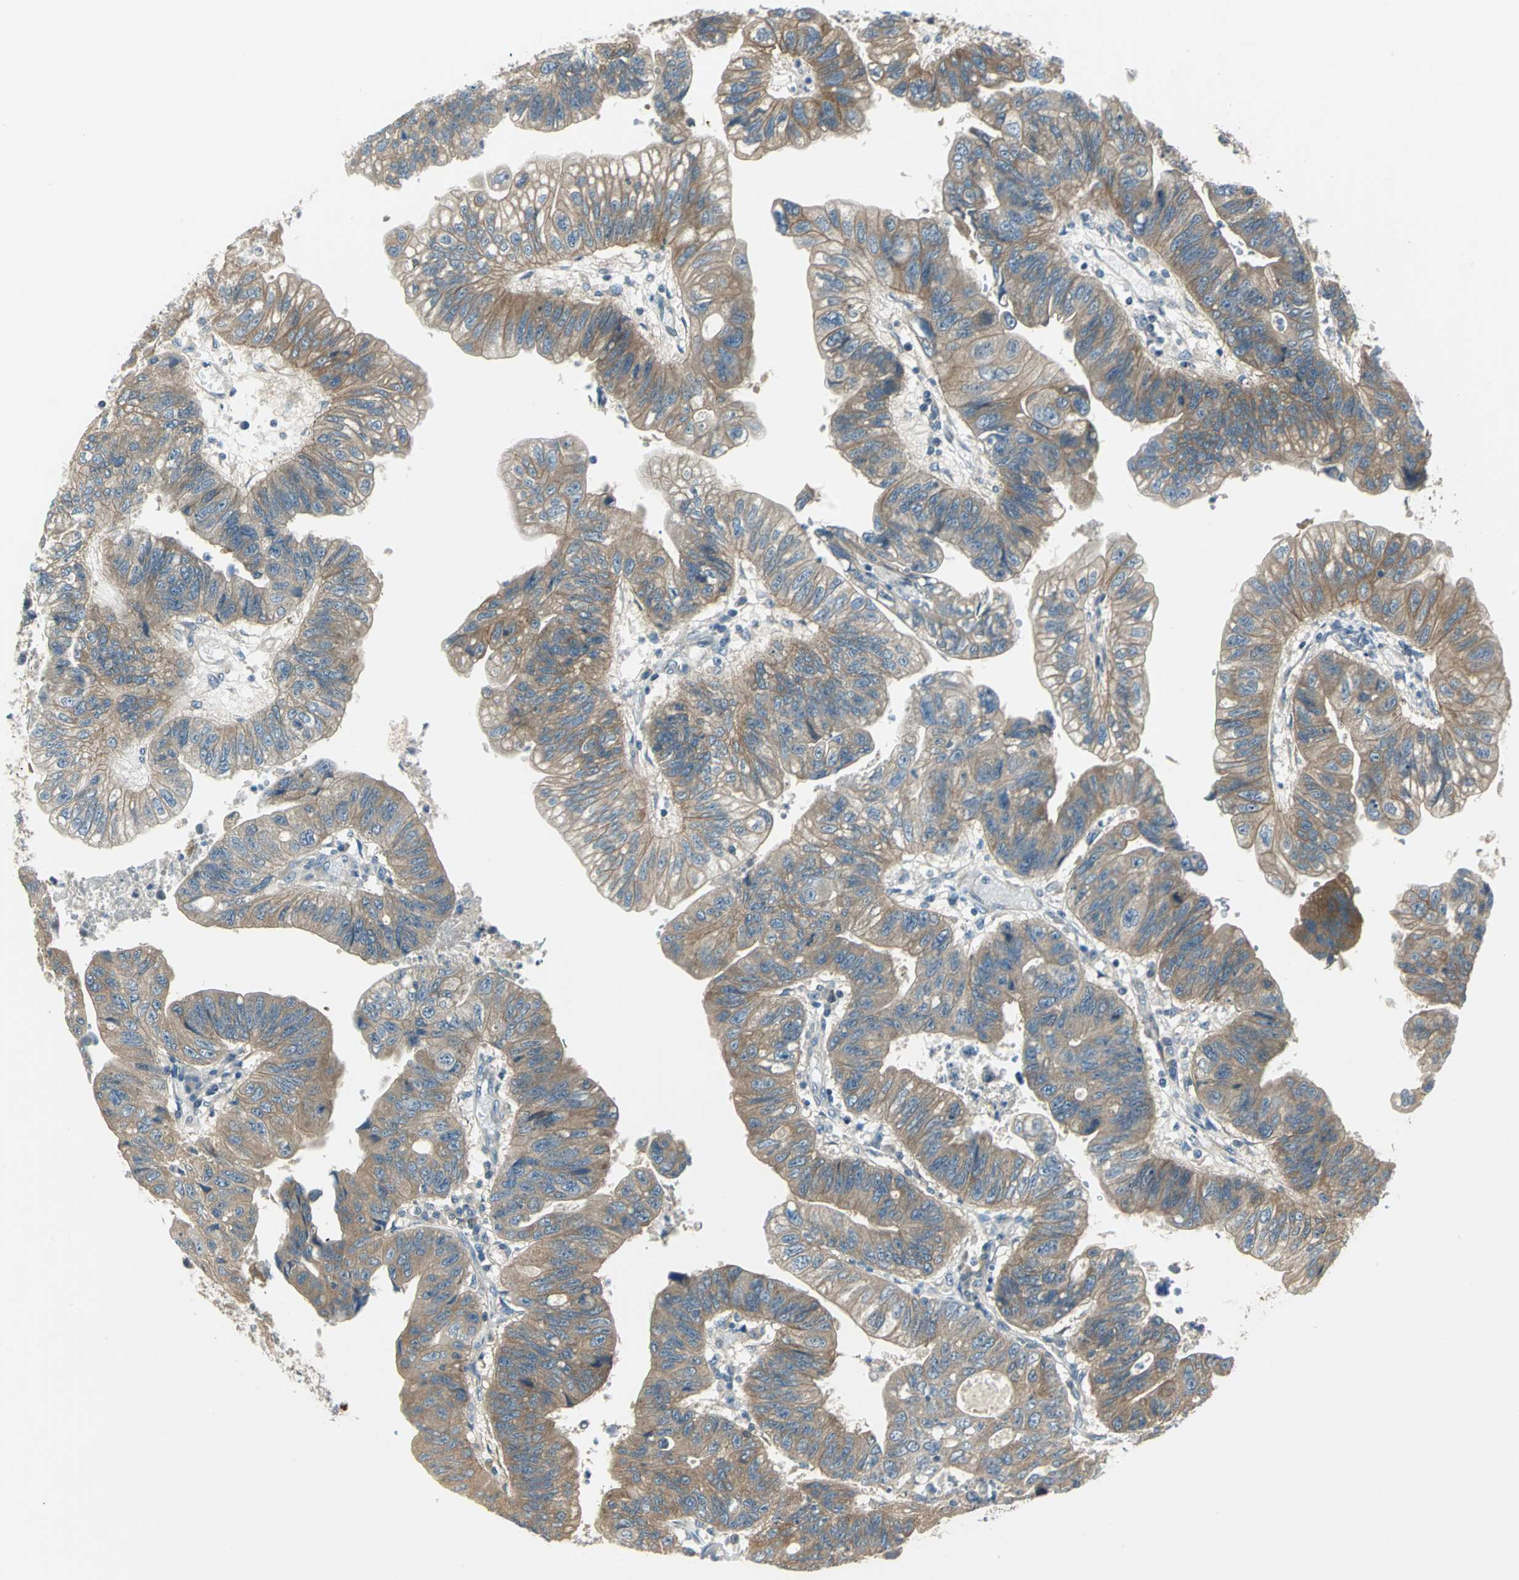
{"staining": {"intensity": "moderate", "quantity": ">75%", "location": "cytoplasmic/membranous"}, "tissue": "stomach cancer", "cell_type": "Tumor cells", "image_type": "cancer", "snomed": [{"axis": "morphology", "description": "Adenocarcinoma, NOS"}, {"axis": "topography", "description": "Stomach"}], "caption": "About >75% of tumor cells in human stomach adenocarcinoma exhibit moderate cytoplasmic/membranous protein expression as visualized by brown immunohistochemical staining.", "gene": "PRKAA1", "patient": {"sex": "male", "age": 59}}